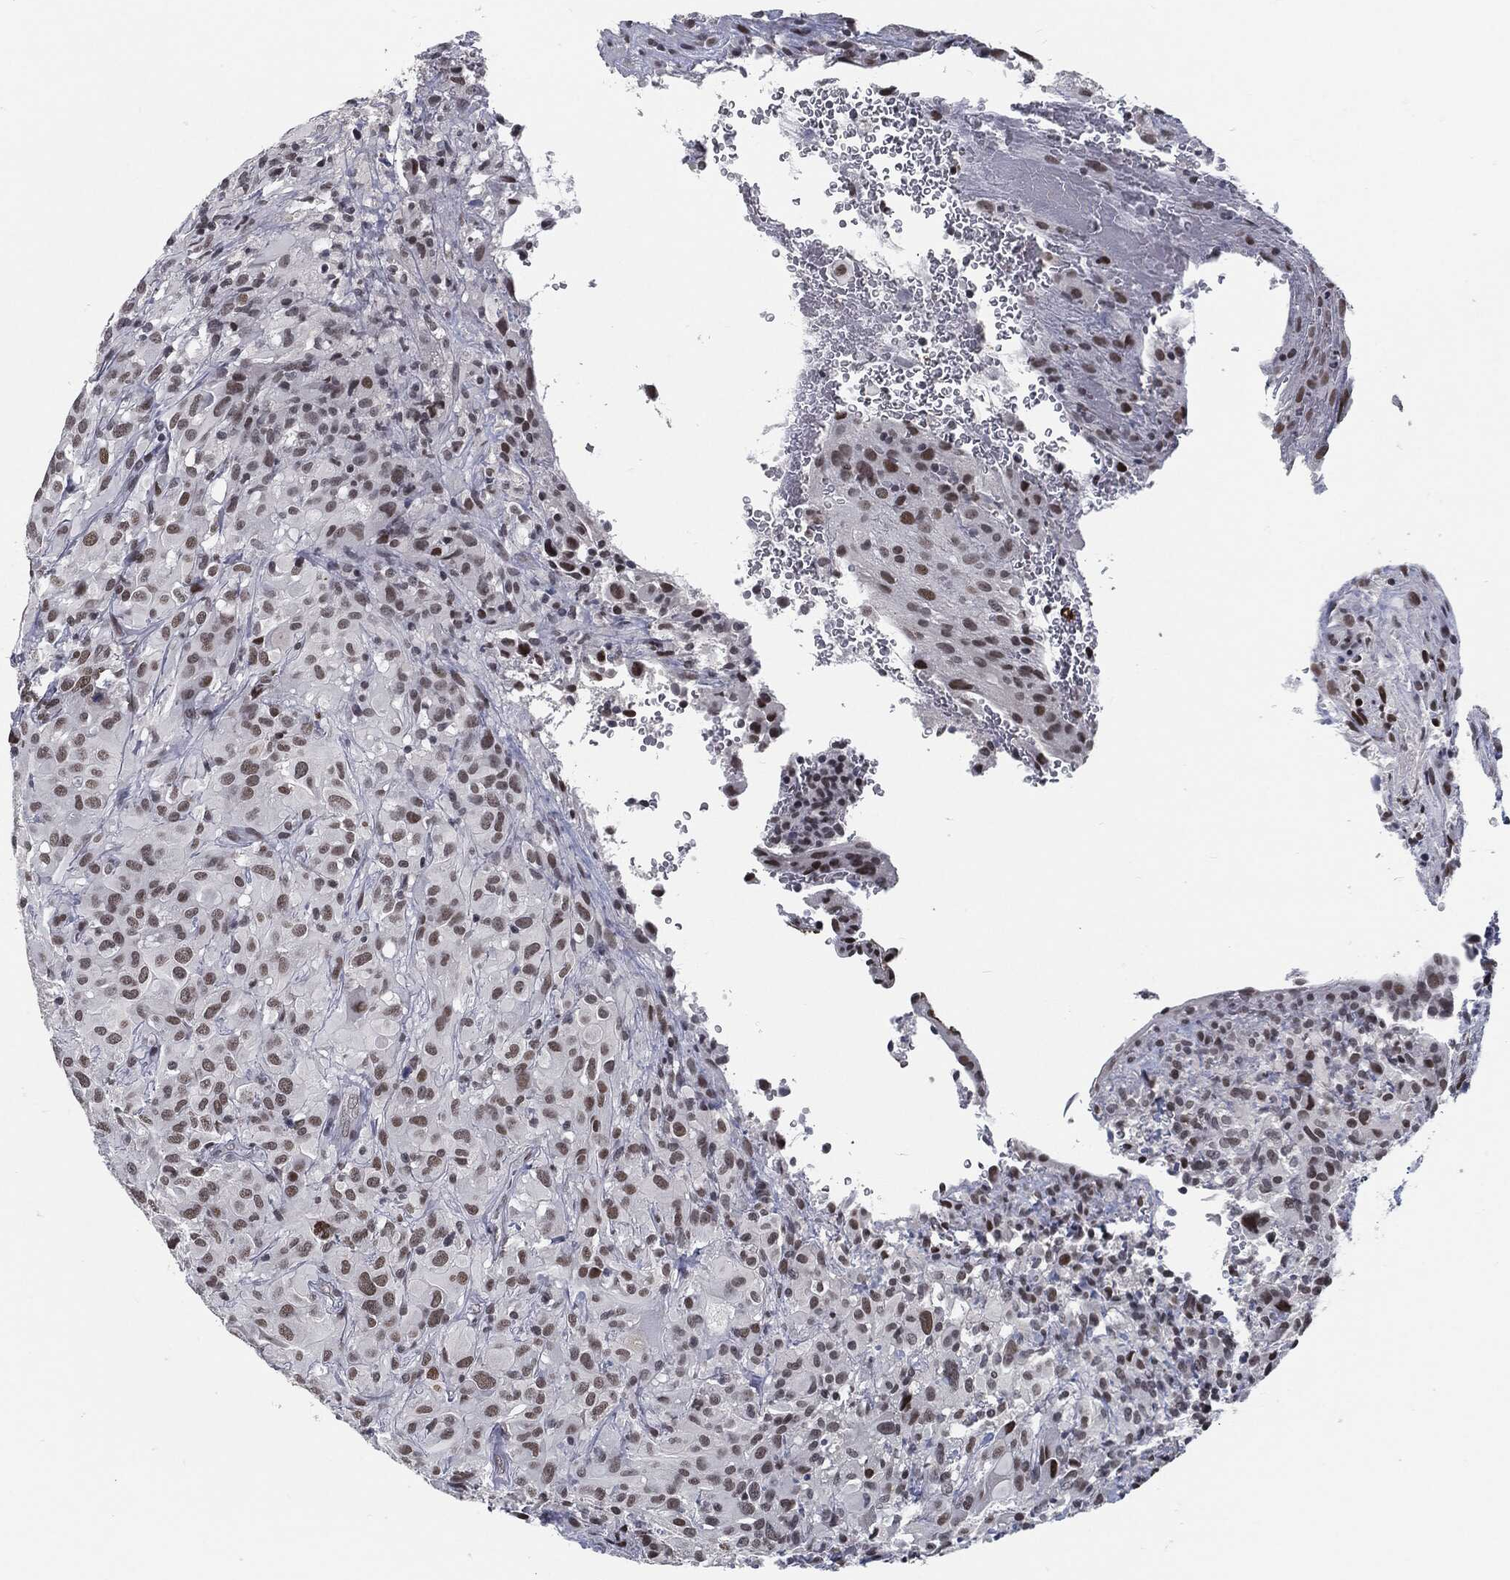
{"staining": {"intensity": "moderate", "quantity": "25%-75%", "location": "nuclear"}, "tissue": "glioma", "cell_type": "Tumor cells", "image_type": "cancer", "snomed": [{"axis": "morphology", "description": "Glioma, malignant, High grade"}, {"axis": "topography", "description": "Cerebral cortex"}], "caption": "The photomicrograph shows staining of glioma, revealing moderate nuclear protein staining (brown color) within tumor cells.", "gene": "ANXA1", "patient": {"sex": "male", "age": 35}}